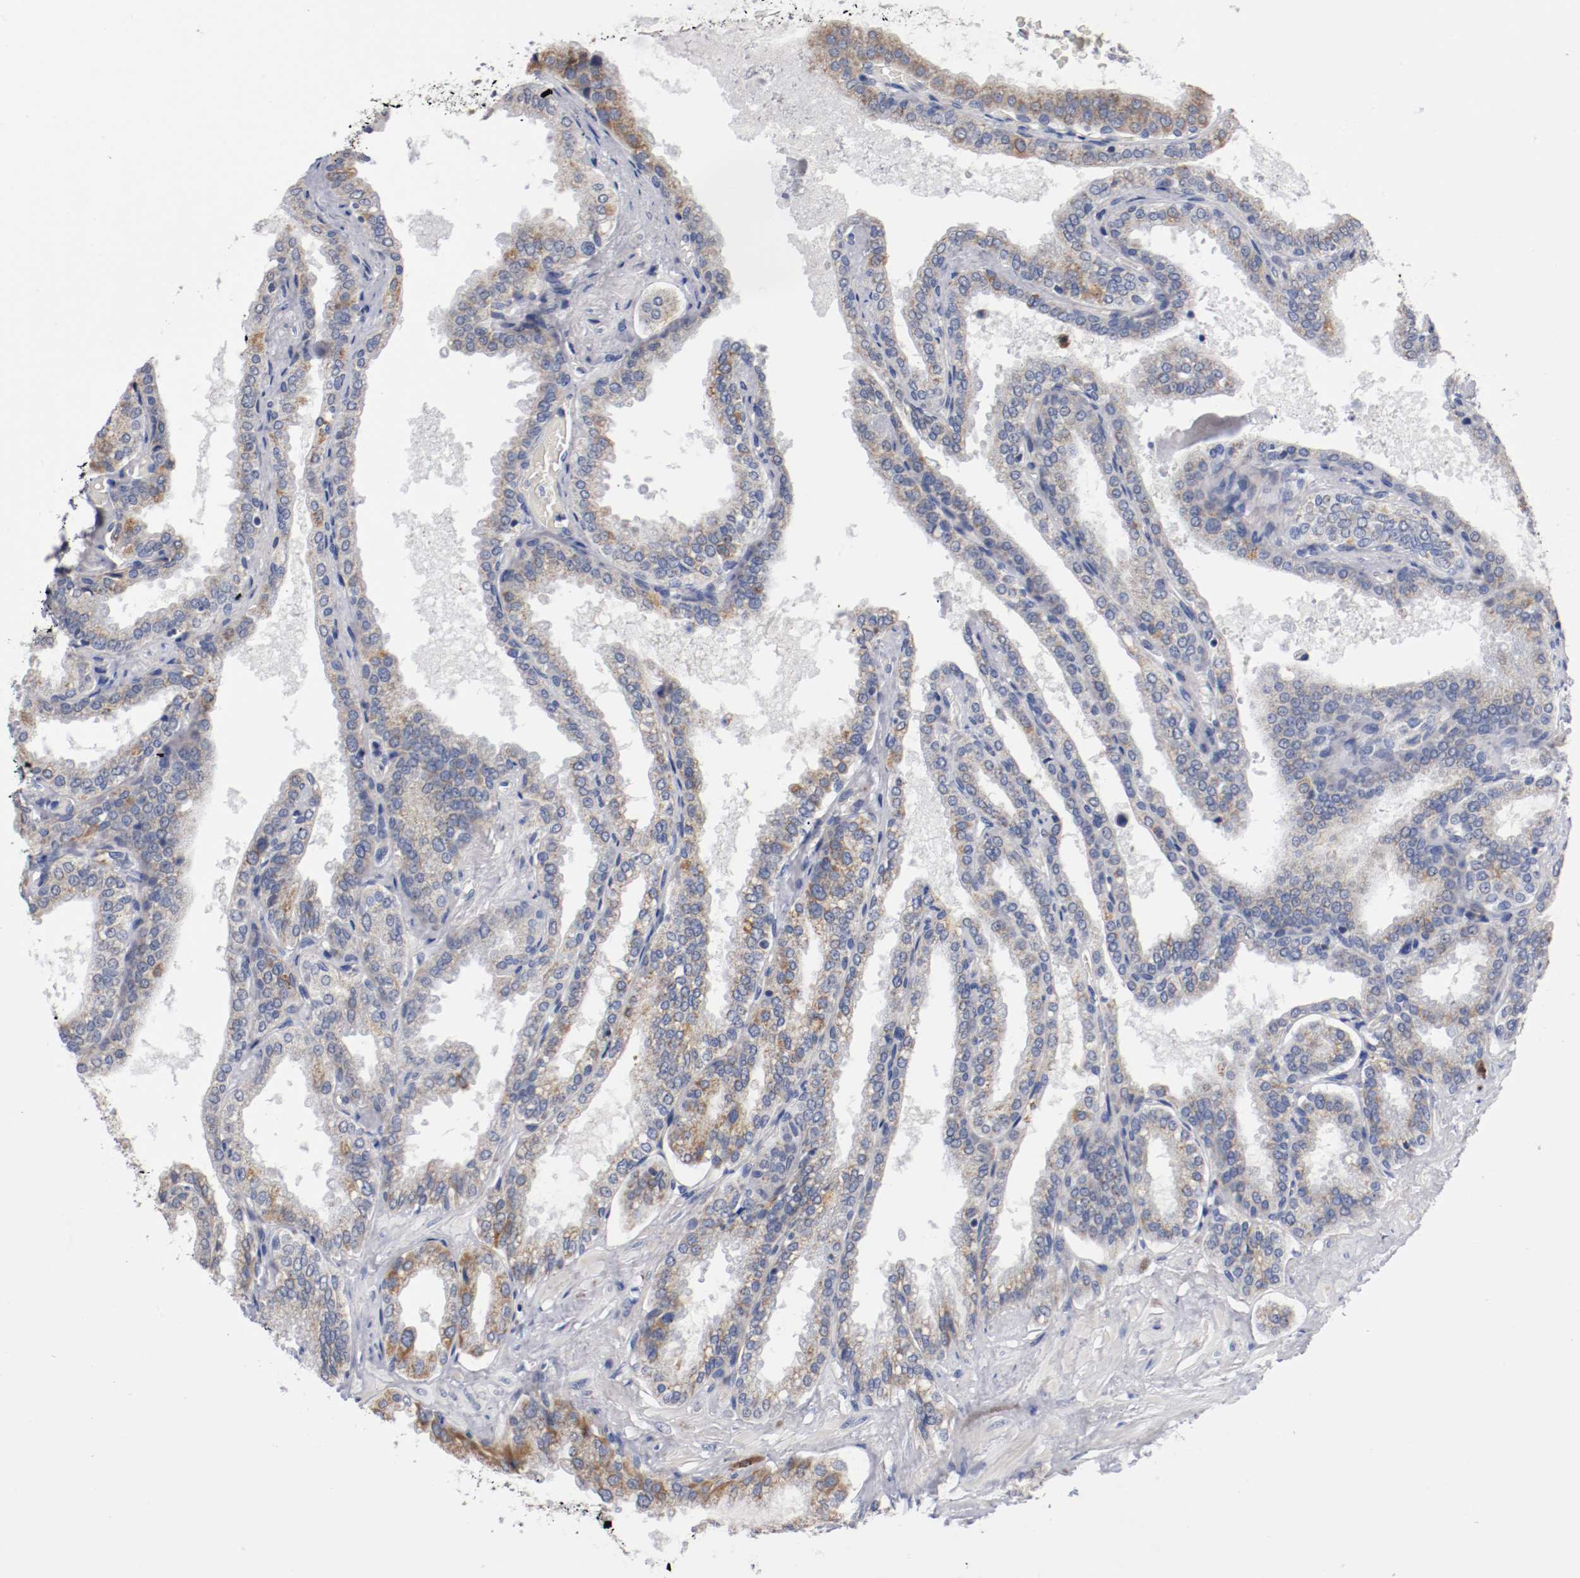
{"staining": {"intensity": "moderate", "quantity": "25%-75%", "location": "cytoplasmic/membranous"}, "tissue": "seminal vesicle", "cell_type": "Glandular cells", "image_type": "normal", "snomed": [{"axis": "morphology", "description": "Normal tissue, NOS"}, {"axis": "topography", "description": "Seminal veicle"}], "caption": "Immunohistochemical staining of benign human seminal vesicle displays moderate cytoplasmic/membranous protein expression in about 25%-75% of glandular cells. (DAB IHC, brown staining for protein, blue staining for nuclei).", "gene": "PCSK6", "patient": {"sex": "male", "age": 46}}